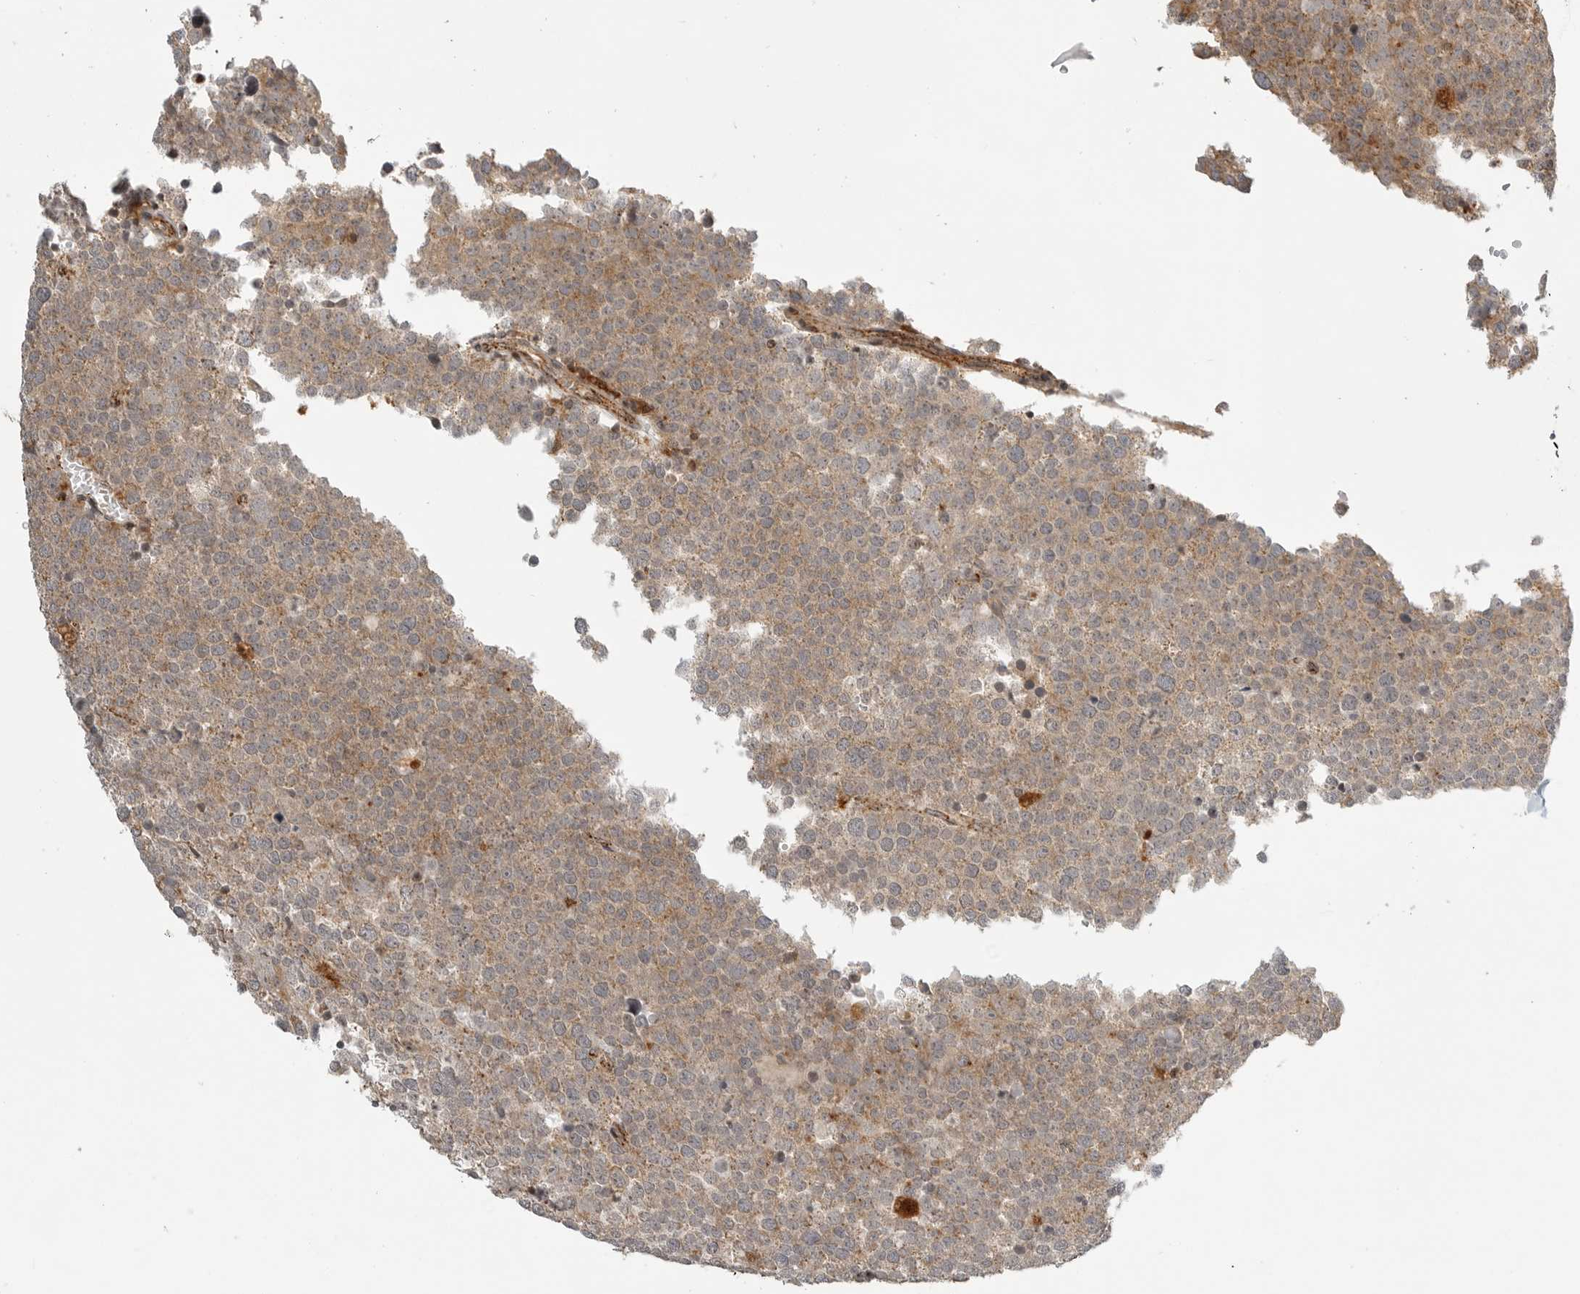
{"staining": {"intensity": "moderate", "quantity": ">75%", "location": "cytoplasmic/membranous"}, "tissue": "testis cancer", "cell_type": "Tumor cells", "image_type": "cancer", "snomed": [{"axis": "morphology", "description": "Seminoma, NOS"}, {"axis": "topography", "description": "Testis"}], "caption": "An immunohistochemistry (IHC) histopathology image of tumor tissue is shown. Protein staining in brown shows moderate cytoplasmic/membranous positivity in testis cancer (seminoma) within tumor cells.", "gene": "IDUA", "patient": {"sex": "male", "age": 71}}